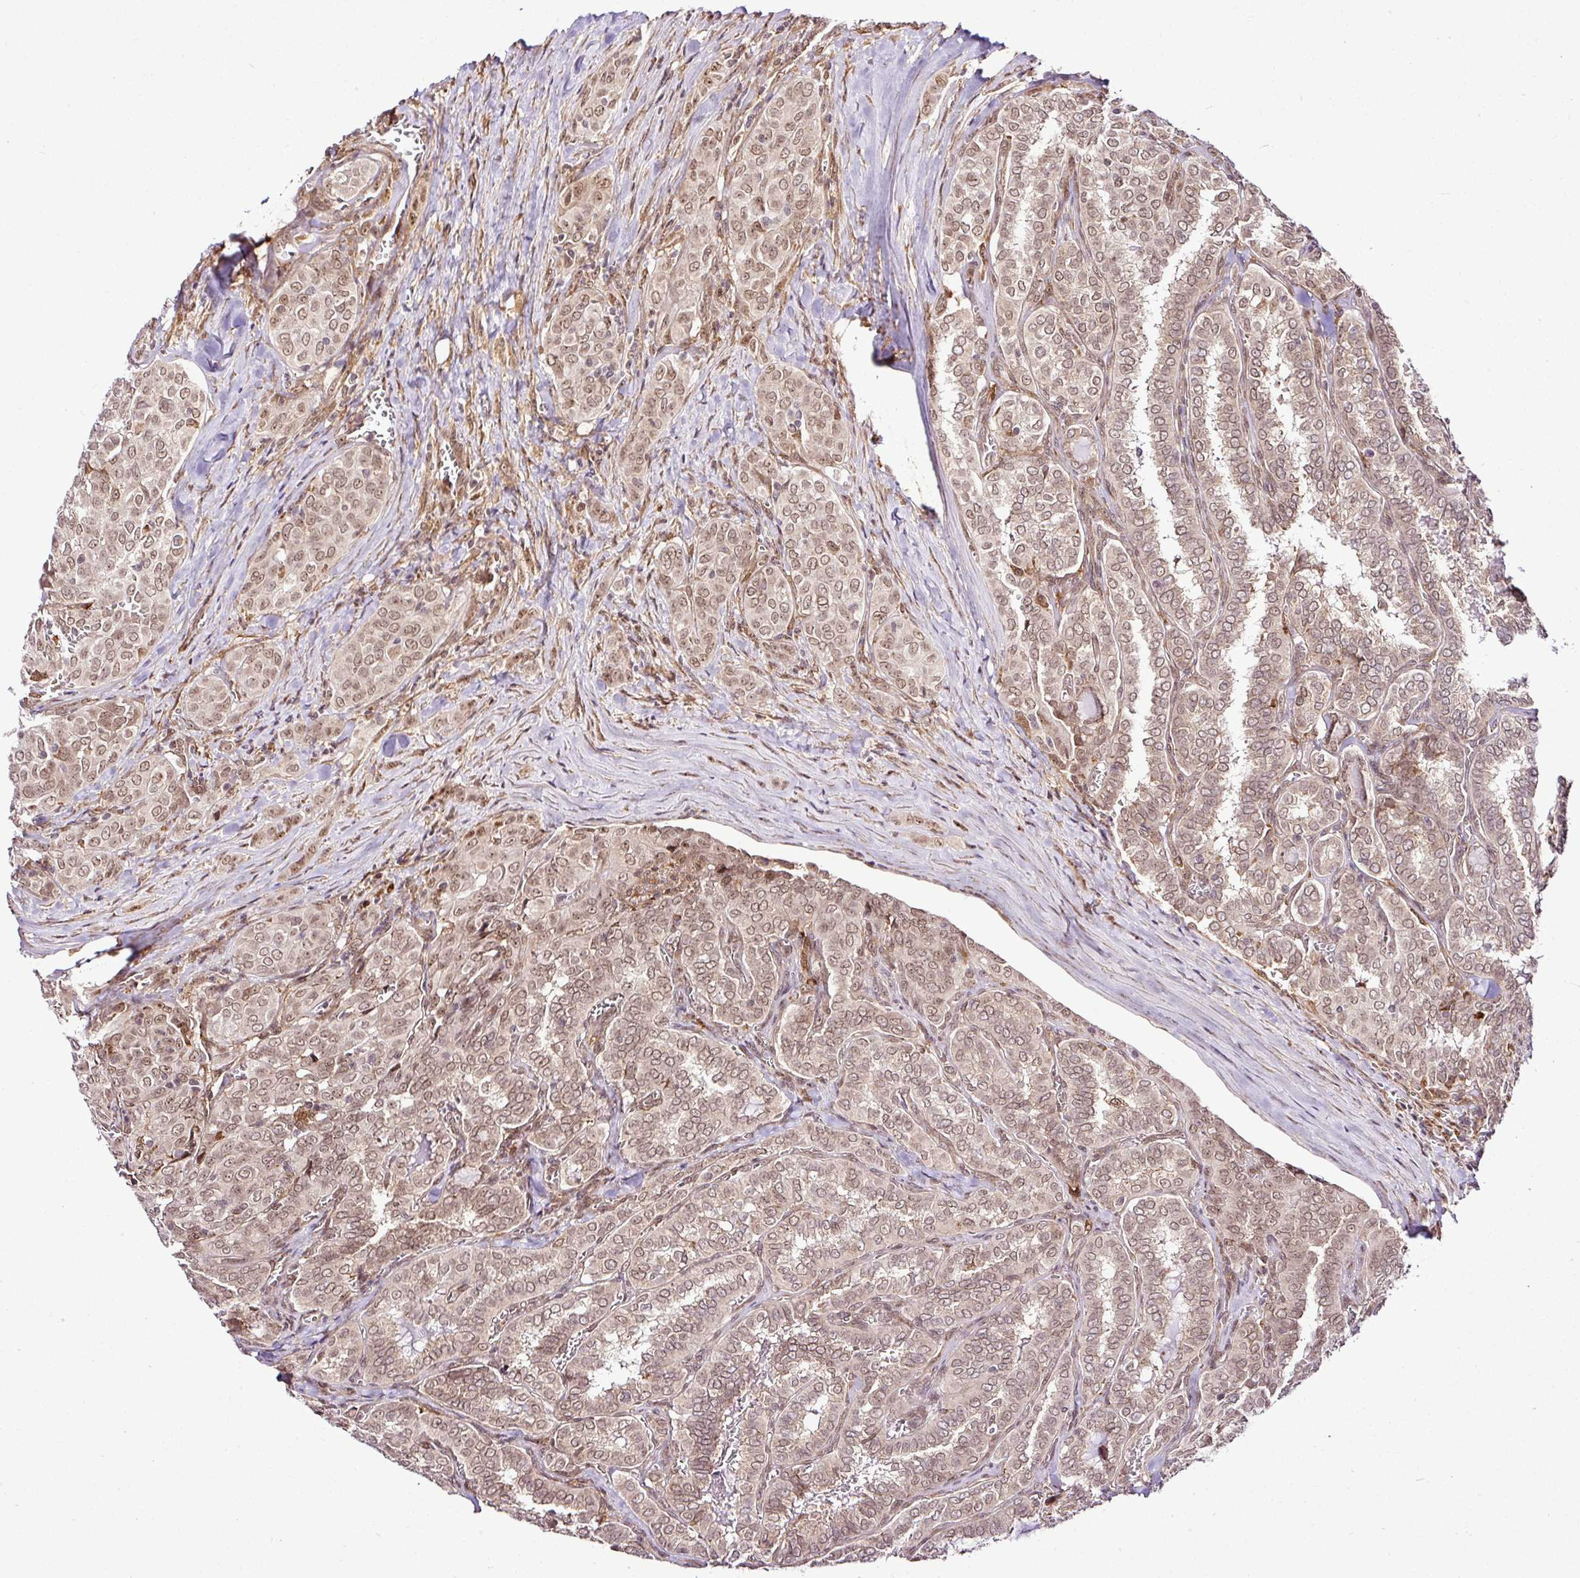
{"staining": {"intensity": "moderate", "quantity": ">75%", "location": "cytoplasmic/membranous,nuclear"}, "tissue": "thyroid cancer", "cell_type": "Tumor cells", "image_type": "cancer", "snomed": [{"axis": "morphology", "description": "Papillary adenocarcinoma, NOS"}, {"axis": "topography", "description": "Thyroid gland"}], "caption": "Papillary adenocarcinoma (thyroid) tissue exhibits moderate cytoplasmic/membranous and nuclear expression in approximately >75% of tumor cells (Stains: DAB (3,3'-diaminobenzidine) in brown, nuclei in blue, Microscopy: brightfield microscopy at high magnification).", "gene": "FAM153A", "patient": {"sex": "female", "age": 30}}